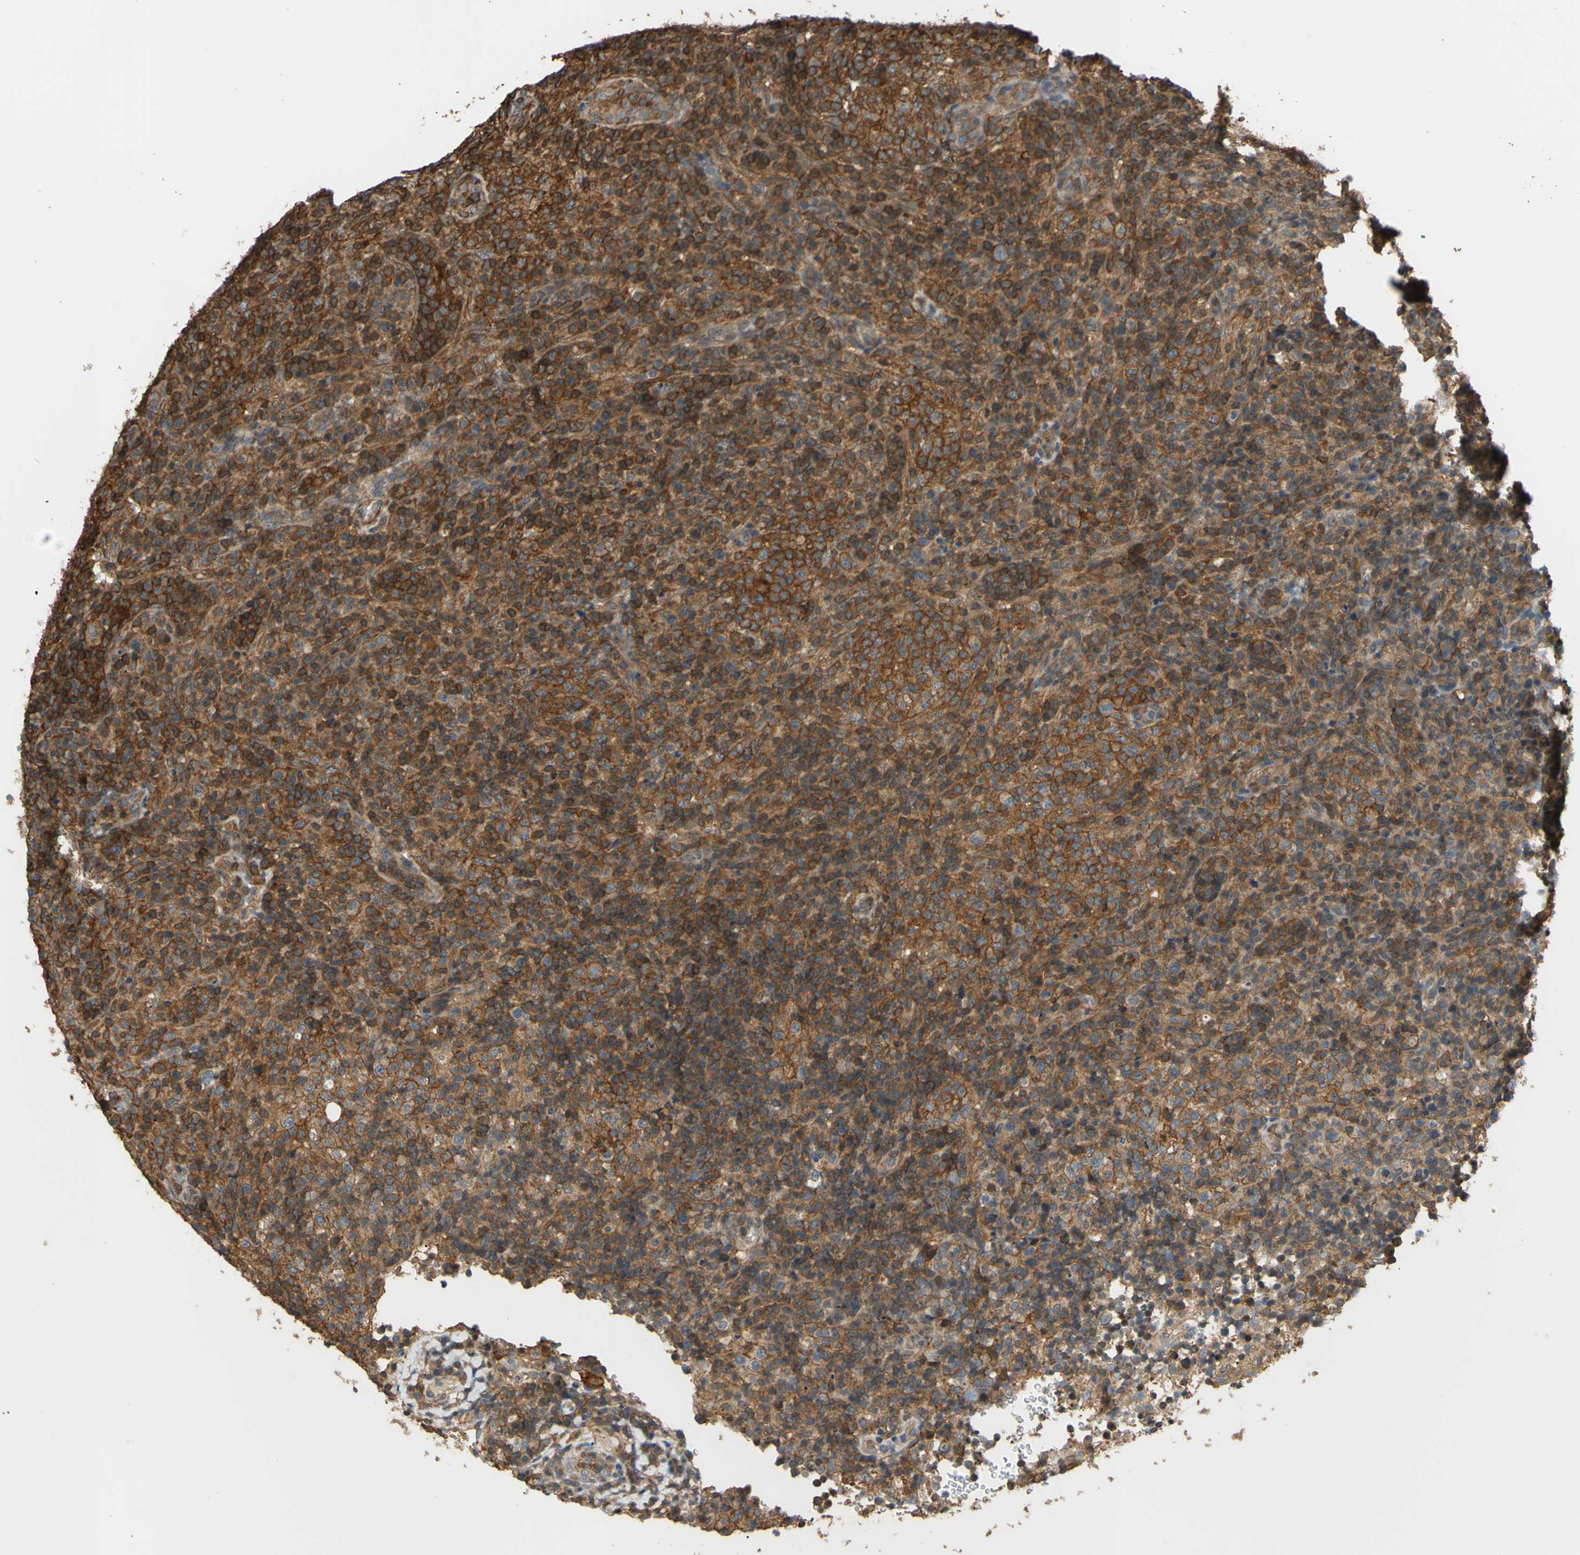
{"staining": {"intensity": "moderate", "quantity": ">75%", "location": "cytoplasmic/membranous"}, "tissue": "lymphoma", "cell_type": "Tumor cells", "image_type": "cancer", "snomed": [{"axis": "morphology", "description": "Malignant lymphoma, non-Hodgkin's type, High grade"}, {"axis": "topography", "description": "Lymph node"}], "caption": "There is medium levels of moderate cytoplasmic/membranous staining in tumor cells of lymphoma, as demonstrated by immunohistochemical staining (brown color).", "gene": "ADD3", "patient": {"sex": "female", "age": 76}}